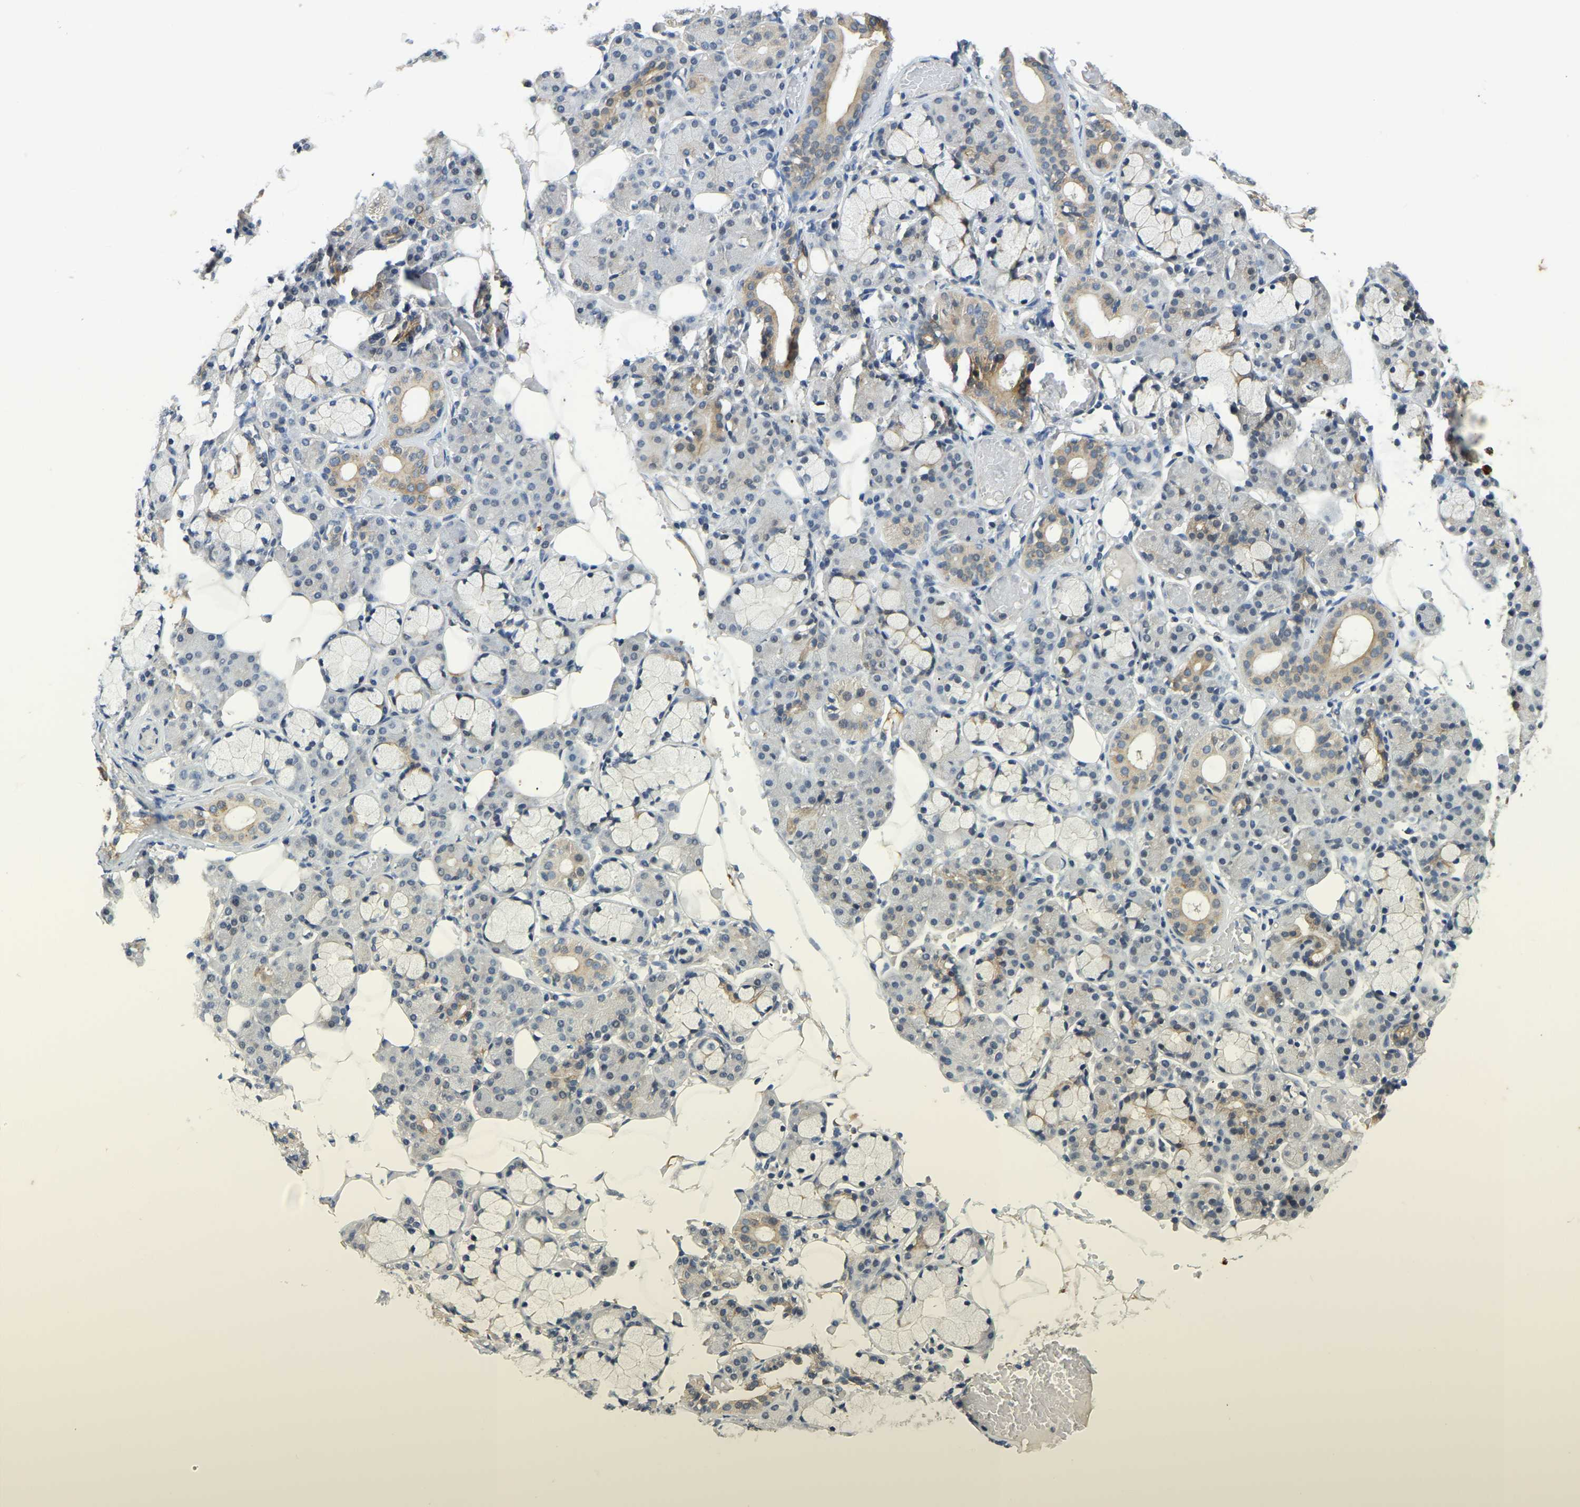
{"staining": {"intensity": "weak", "quantity": "<25%", "location": "cytoplasmic/membranous"}, "tissue": "salivary gland", "cell_type": "Glandular cells", "image_type": "normal", "snomed": [{"axis": "morphology", "description": "Normal tissue, NOS"}, {"axis": "topography", "description": "Salivary gland"}], "caption": "The image reveals no staining of glandular cells in unremarkable salivary gland.", "gene": "AHNAK", "patient": {"sex": "male", "age": 63}}